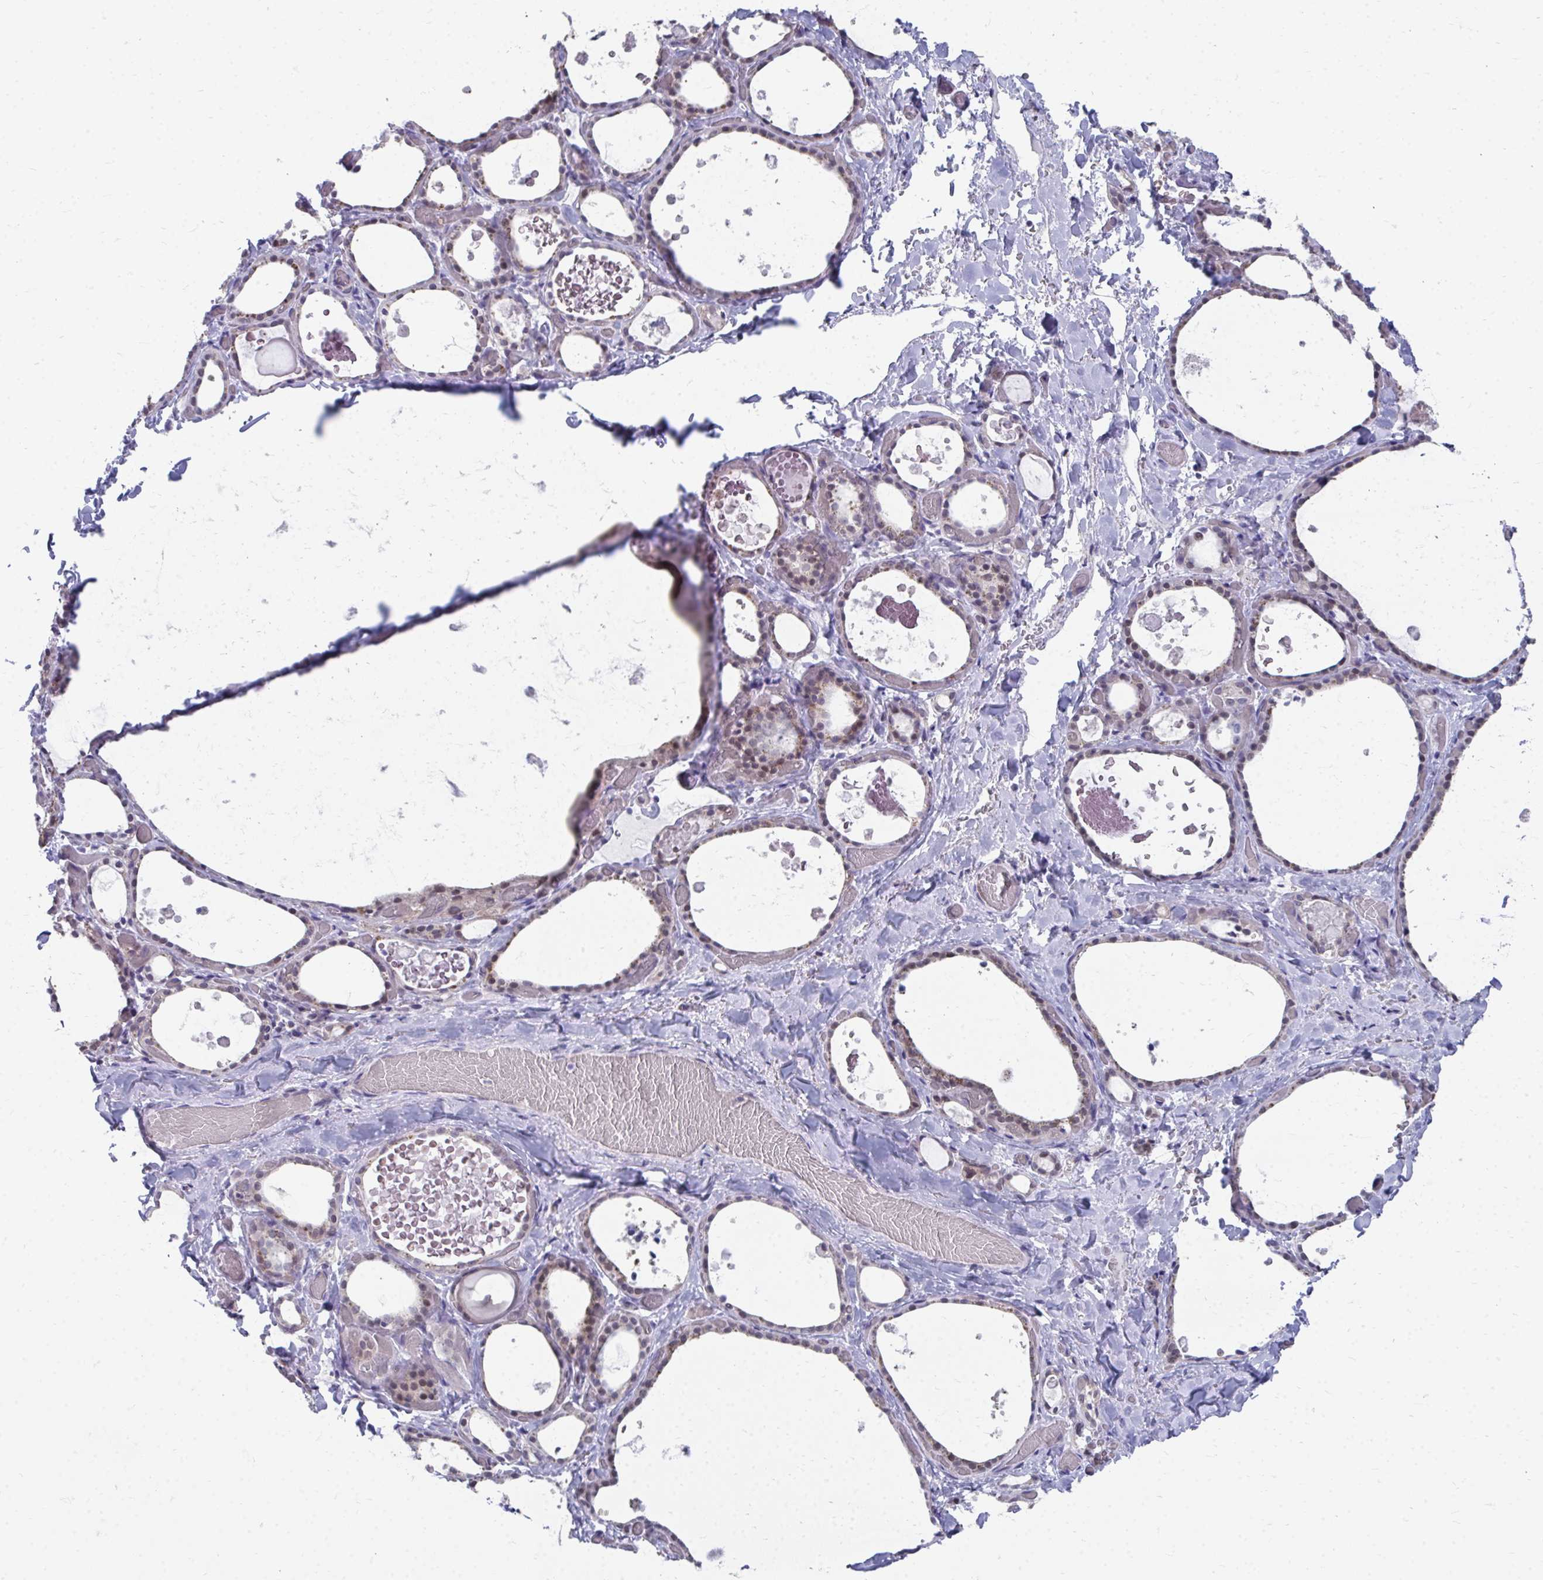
{"staining": {"intensity": "moderate", "quantity": "<25%", "location": "cytoplasmic/membranous,nuclear"}, "tissue": "thyroid gland", "cell_type": "Glandular cells", "image_type": "normal", "snomed": [{"axis": "morphology", "description": "Normal tissue, NOS"}, {"axis": "topography", "description": "Thyroid gland"}], "caption": "Immunohistochemistry (IHC) photomicrograph of normal thyroid gland: thyroid gland stained using immunohistochemistry (IHC) shows low levels of moderate protein expression localized specifically in the cytoplasmic/membranous,nuclear of glandular cells, appearing as a cytoplasmic/membranous,nuclear brown color.", "gene": "MROH8", "patient": {"sex": "female", "age": 56}}